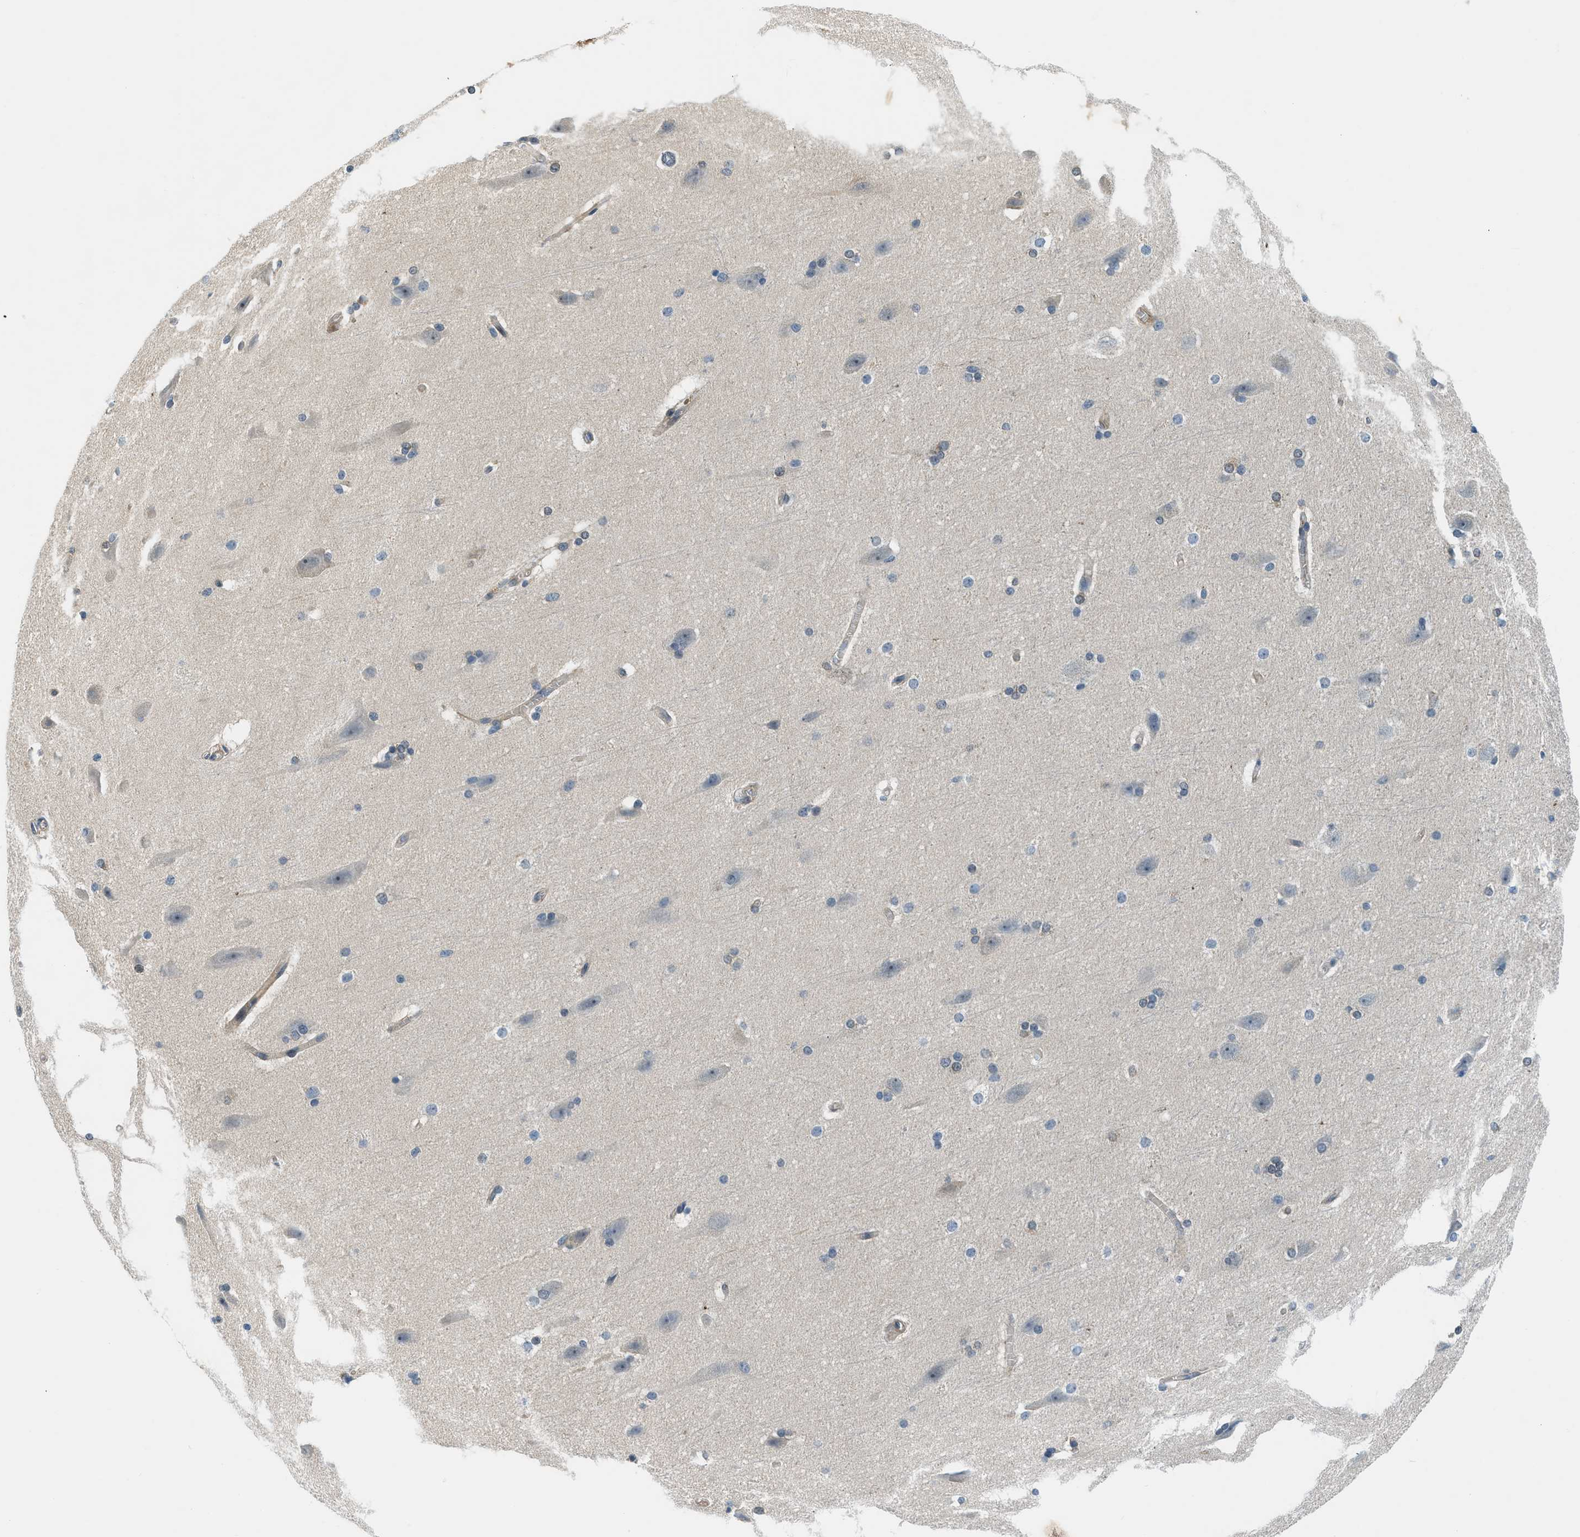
{"staining": {"intensity": "weak", "quantity": "25%-75%", "location": "cytoplasmic/membranous"}, "tissue": "cerebral cortex", "cell_type": "Endothelial cells", "image_type": "normal", "snomed": [{"axis": "morphology", "description": "Normal tissue, NOS"}, {"axis": "topography", "description": "Cerebral cortex"}, {"axis": "topography", "description": "Hippocampus"}], "caption": "Benign cerebral cortex exhibits weak cytoplasmic/membranous expression in approximately 25%-75% of endothelial cells, visualized by immunohistochemistry. (IHC, brightfield microscopy, high magnification).", "gene": "CBLB", "patient": {"sex": "female", "age": 19}}